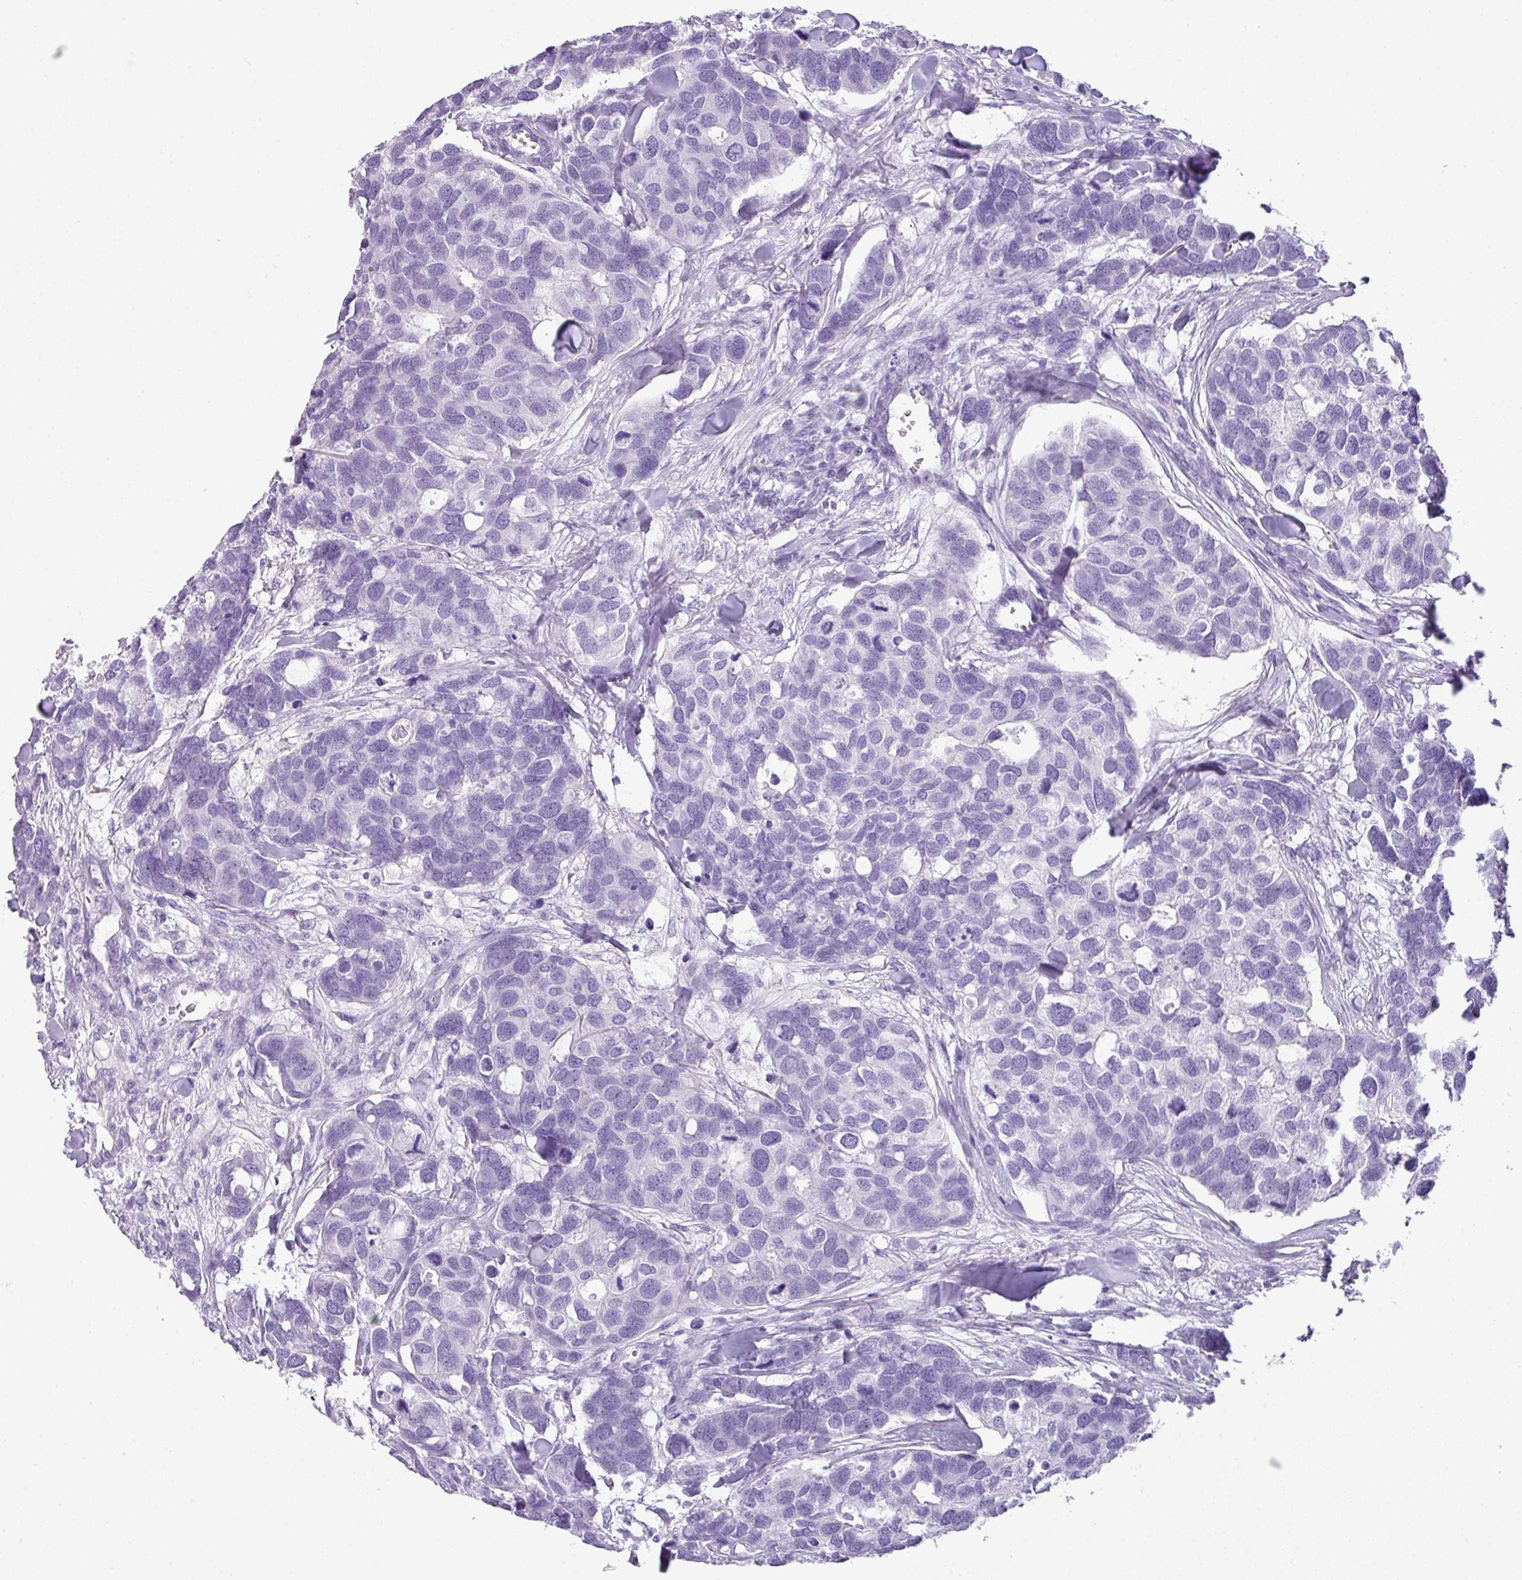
{"staining": {"intensity": "negative", "quantity": "none", "location": "none"}, "tissue": "breast cancer", "cell_type": "Tumor cells", "image_type": "cancer", "snomed": [{"axis": "morphology", "description": "Duct carcinoma"}, {"axis": "topography", "description": "Breast"}], "caption": "An image of intraductal carcinoma (breast) stained for a protein displays no brown staining in tumor cells. (Brightfield microscopy of DAB (3,3'-diaminobenzidine) immunohistochemistry (IHC) at high magnification).", "gene": "TNP1", "patient": {"sex": "female", "age": 83}}